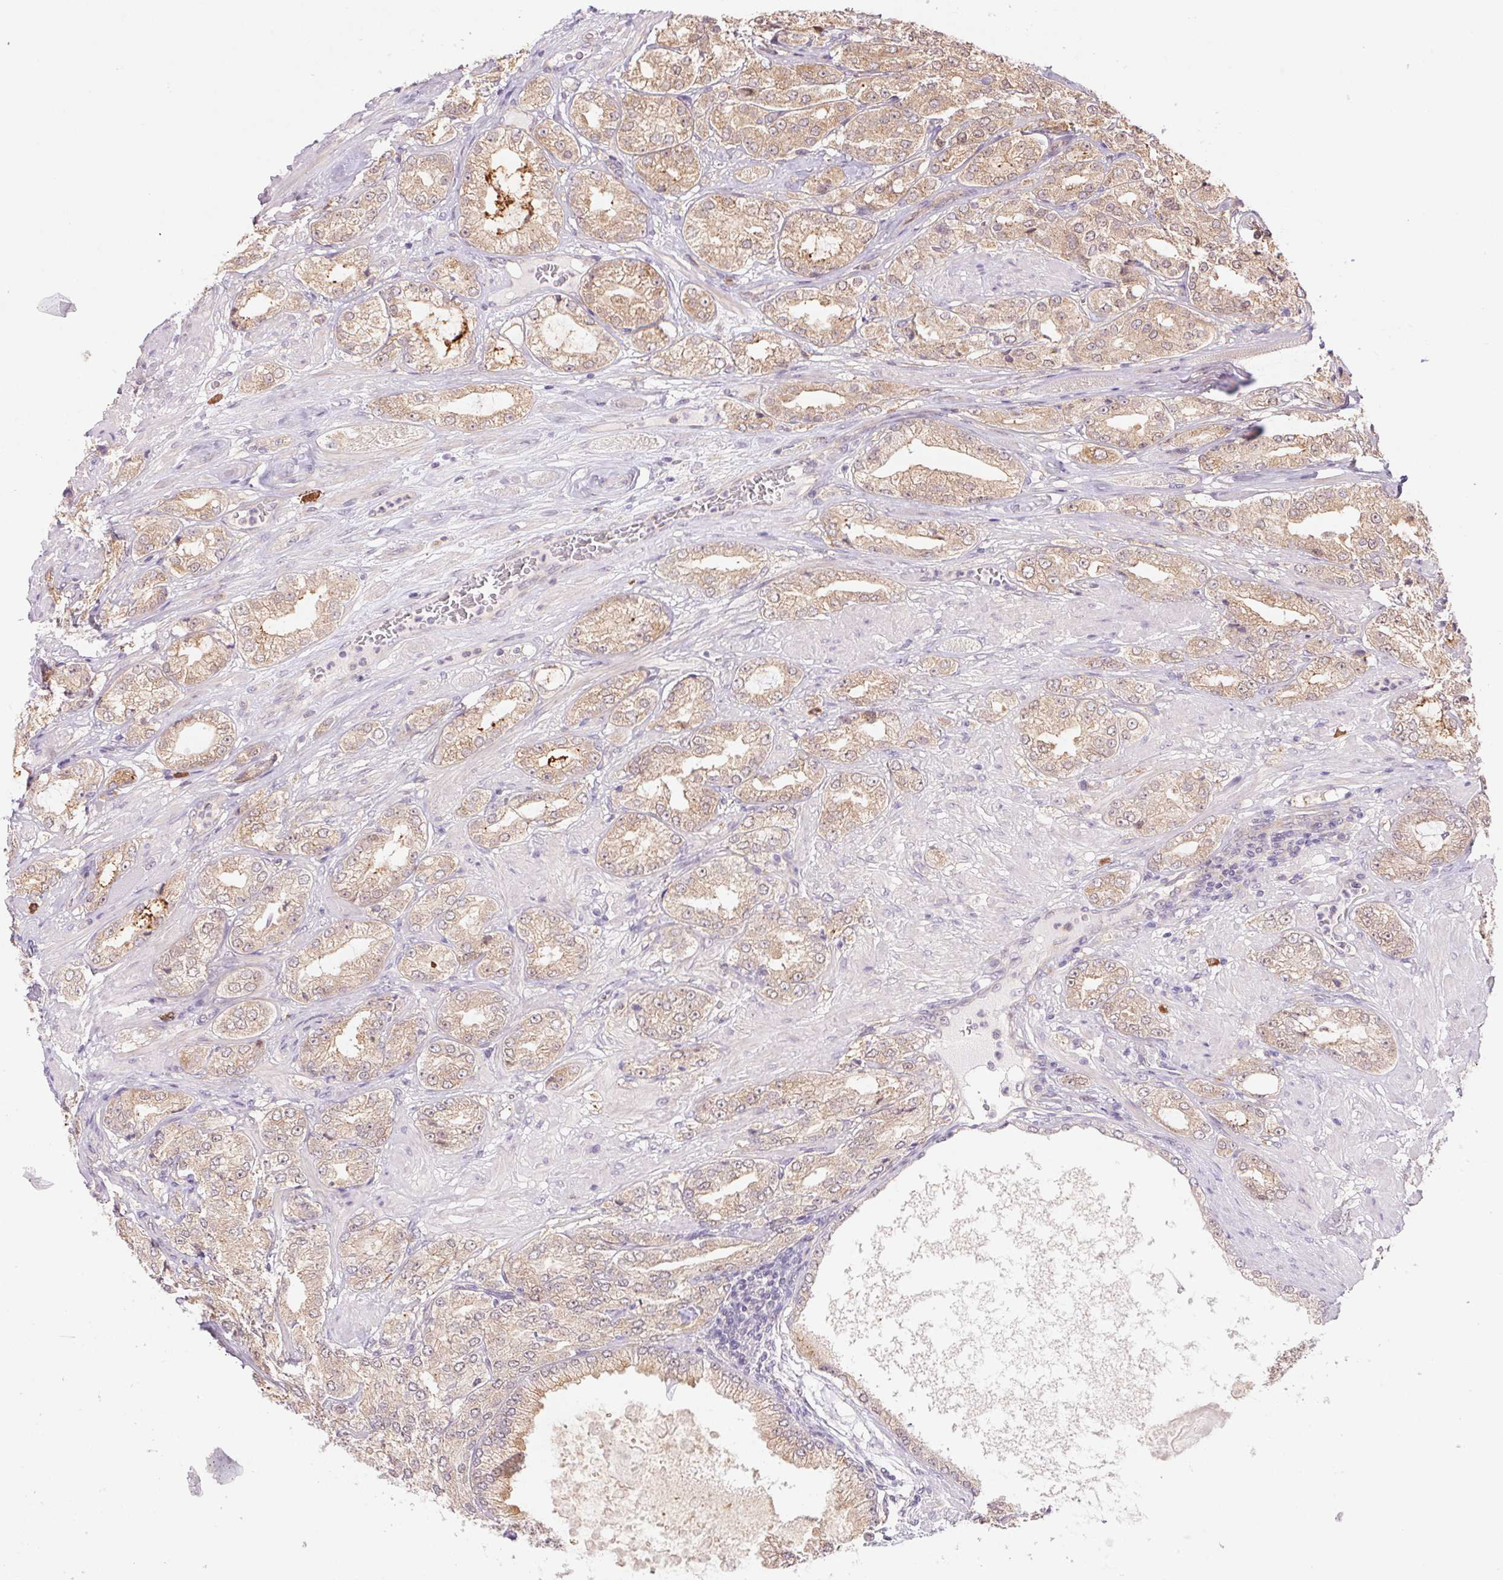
{"staining": {"intensity": "weak", "quantity": ">75%", "location": "cytoplasmic/membranous"}, "tissue": "prostate cancer", "cell_type": "Tumor cells", "image_type": "cancer", "snomed": [{"axis": "morphology", "description": "Adenocarcinoma, High grade"}, {"axis": "topography", "description": "Prostate"}], "caption": "Protein positivity by immunohistochemistry demonstrates weak cytoplasmic/membranous positivity in about >75% of tumor cells in prostate cancer.", "gene": "RRM1", "patient": {"sex": "male", "age": 68}}